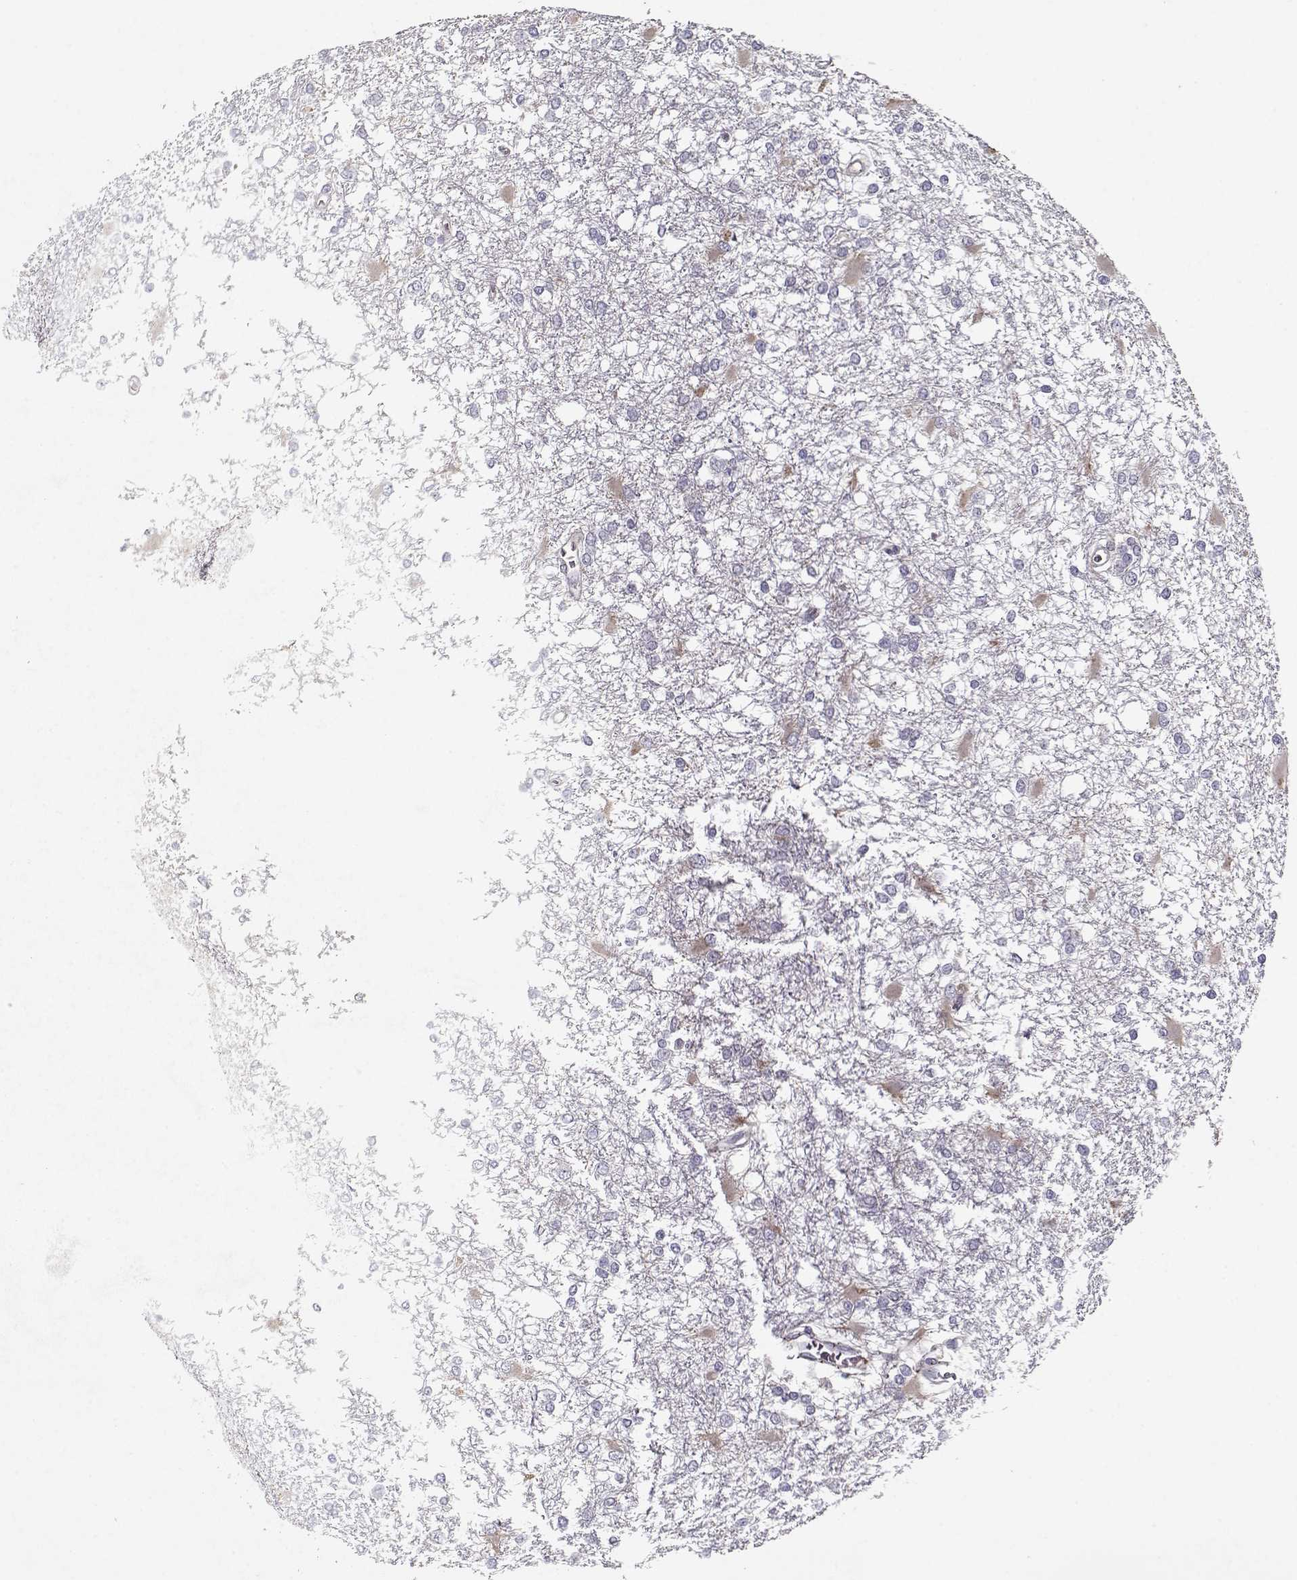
{"staining": {"intensity": "negative", "quantity": "none", "location": "none"}, "tissue": "glioma", "cell_type": "Tumor cells", "image_type": "cancer", "snomed": [{"axis": "morphology", "description": "Glioma, malignant, High grade"}, {"axis": "topography", "description": "Cerebral cortex"}], "caption": "Immunohistochemistry of human glioma displays no expression in tumor cells. (Stains: DAB immunohistochemistry (IHC) with hematoxylin counter stain, Microscopy: brightfield microscopy at high magnification).", "gene": "UNC13D", "patient": {"sex": "male", "age": 79}}